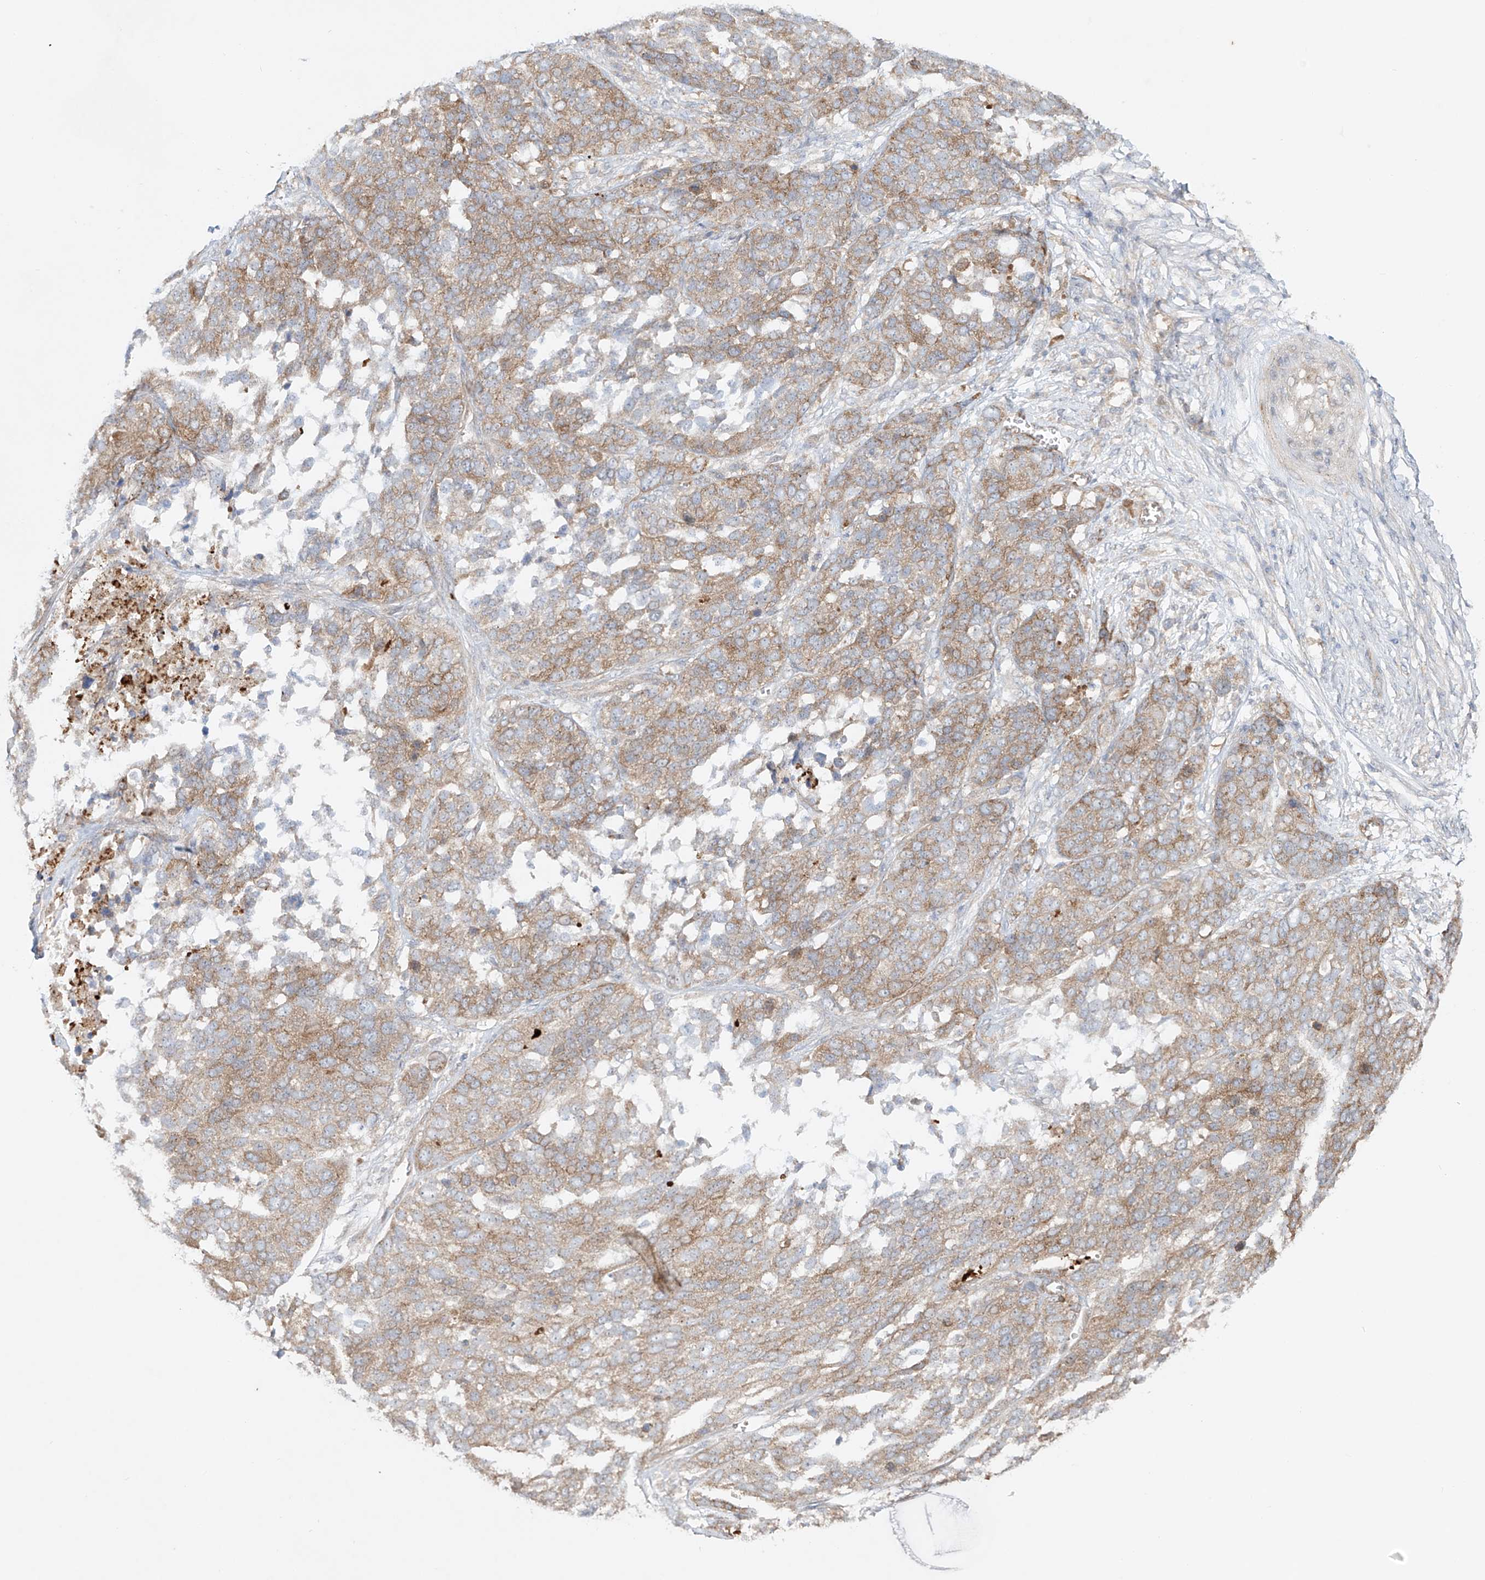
{"staining": {"intensity": "moderate", "quantity": ">75%", "location": "cytoplasmic/membranous"}, "tissue": "ovarian cancer", "cell_type": "Tumor cells", "image_type": "cancer", "snomed": [{"axis": "morphology", "description": "Cystadenocarcinoma, serous, NOS"}, {"axis": "topography", "description": "Ovary"}], "caption": "Serous cystadenocarcinoma (ovarian) was stained to show a protein in brown. There is medium levels of moderate cytoplasmic/membranous expression in about >75% of tumor cells.", "gene": "TJAP1", "patient": {"sex": "female", "age": 44}}